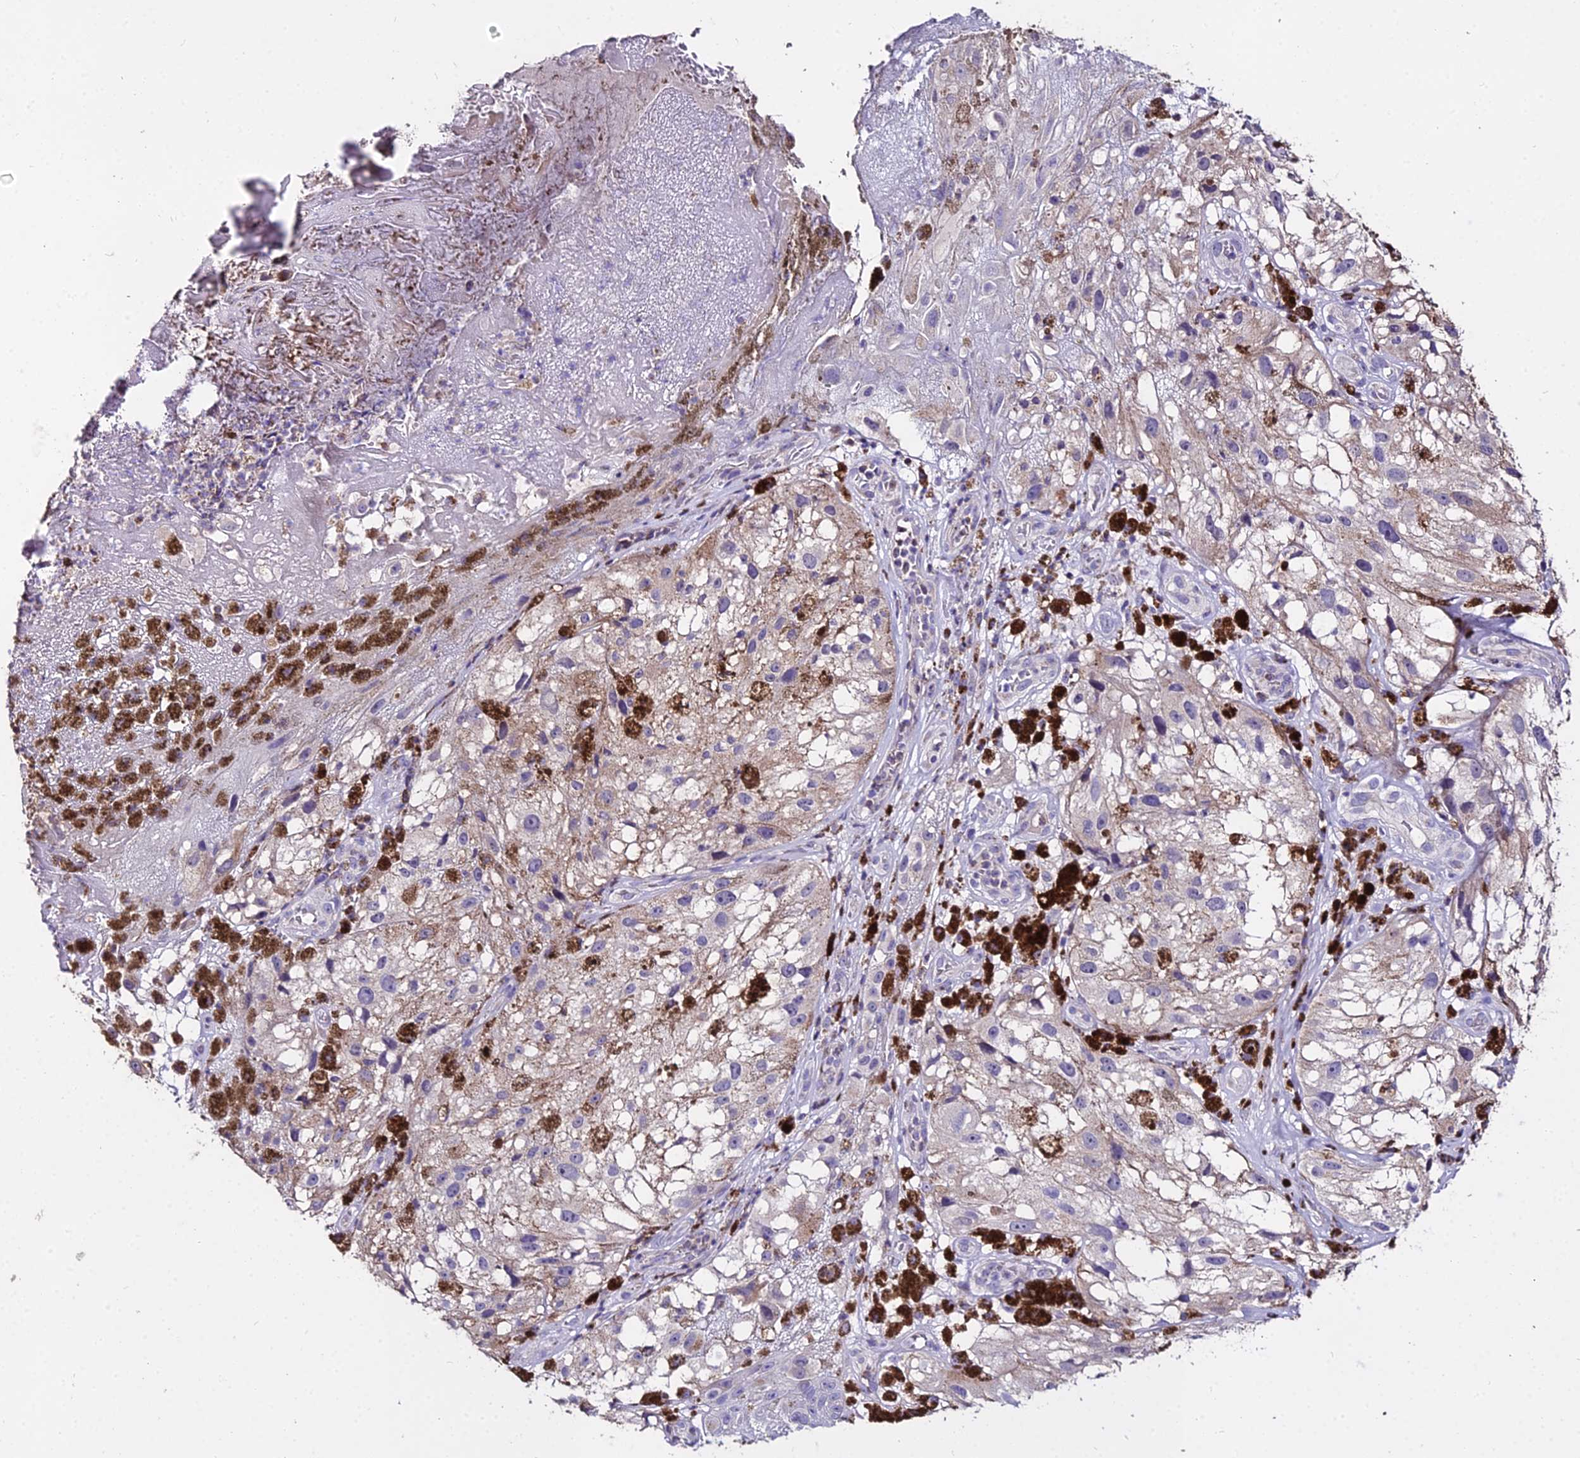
{"staining": {"intensity": "weak", "quantity": "25%-75%", "location": "cytoplasmic/membranous"}, "tissue": "melanoma", "cell_type": "Tumor cells", "image_type": "cancer", "snomed": [{"axis": "morphology", "description": "Malignant melanoma, NOS"}, {"axis": "topography", "description": "Skin"}], "caption": "The histopathology image reveals immunohistochemical staining of melanoma. There is weak cytoplasmic/membranous positivity is appreciated in about 25%-75% of tumor cells.", "gene": "GLYAT", "patient": {"sex": "male", "age": 88}}